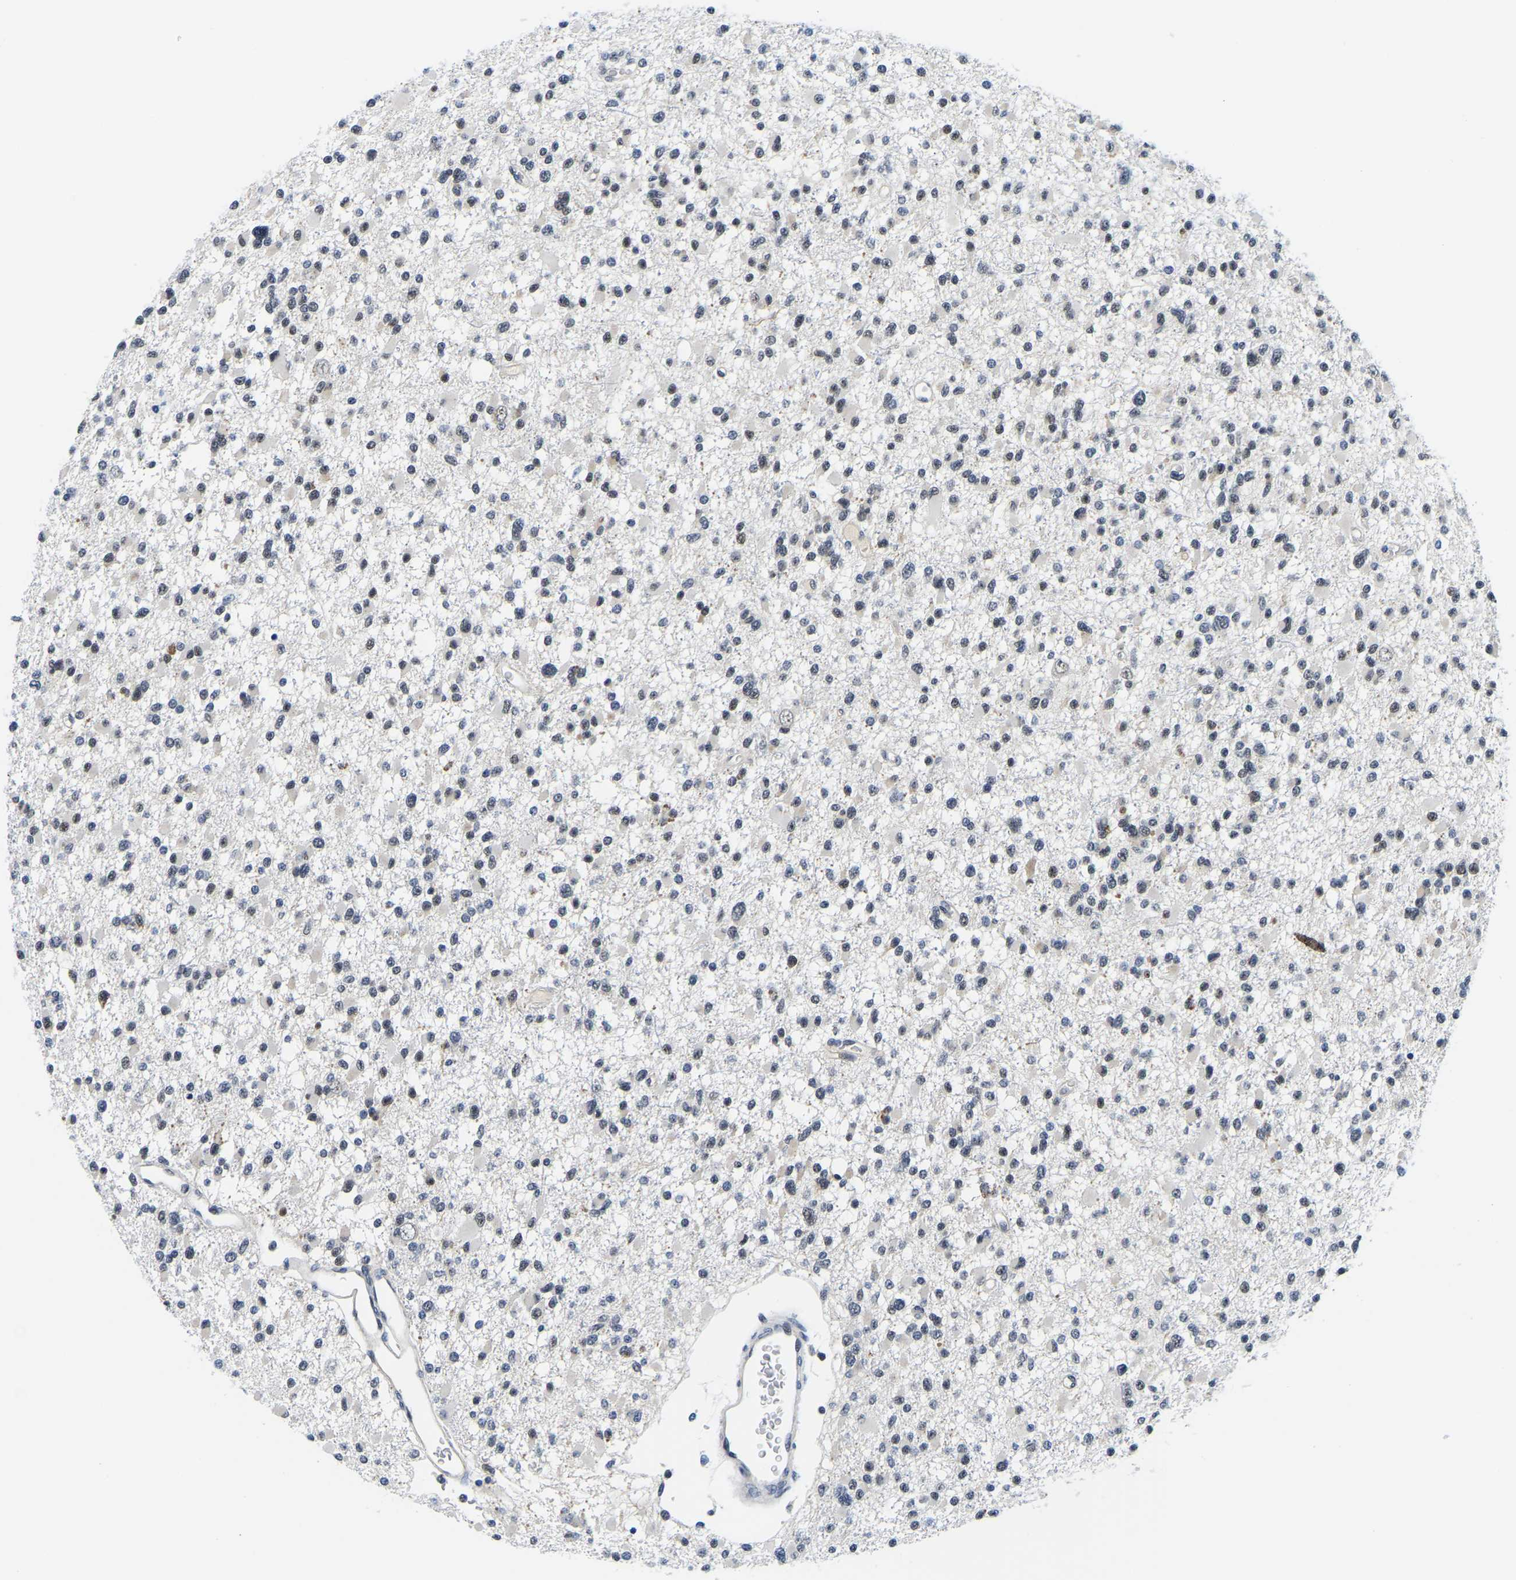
{"staining": {"intensity": "negative", "quantity": "none", "location": "none"}, "tissue": "glioma", "cell_type": "Tumor cells", "image_type": "cancer", "snomed": [{"axis": "morphology", "description": "Glioma, malignant, Low grade"}, {"axis": "topography", "description": "Brain"}], "caption": "A micrograph of human malignant glioma (low-grade) is negative for staining in tumor cells.", "gene": "POLDIP3", "patient": {"sex": "female", "age": 22}}